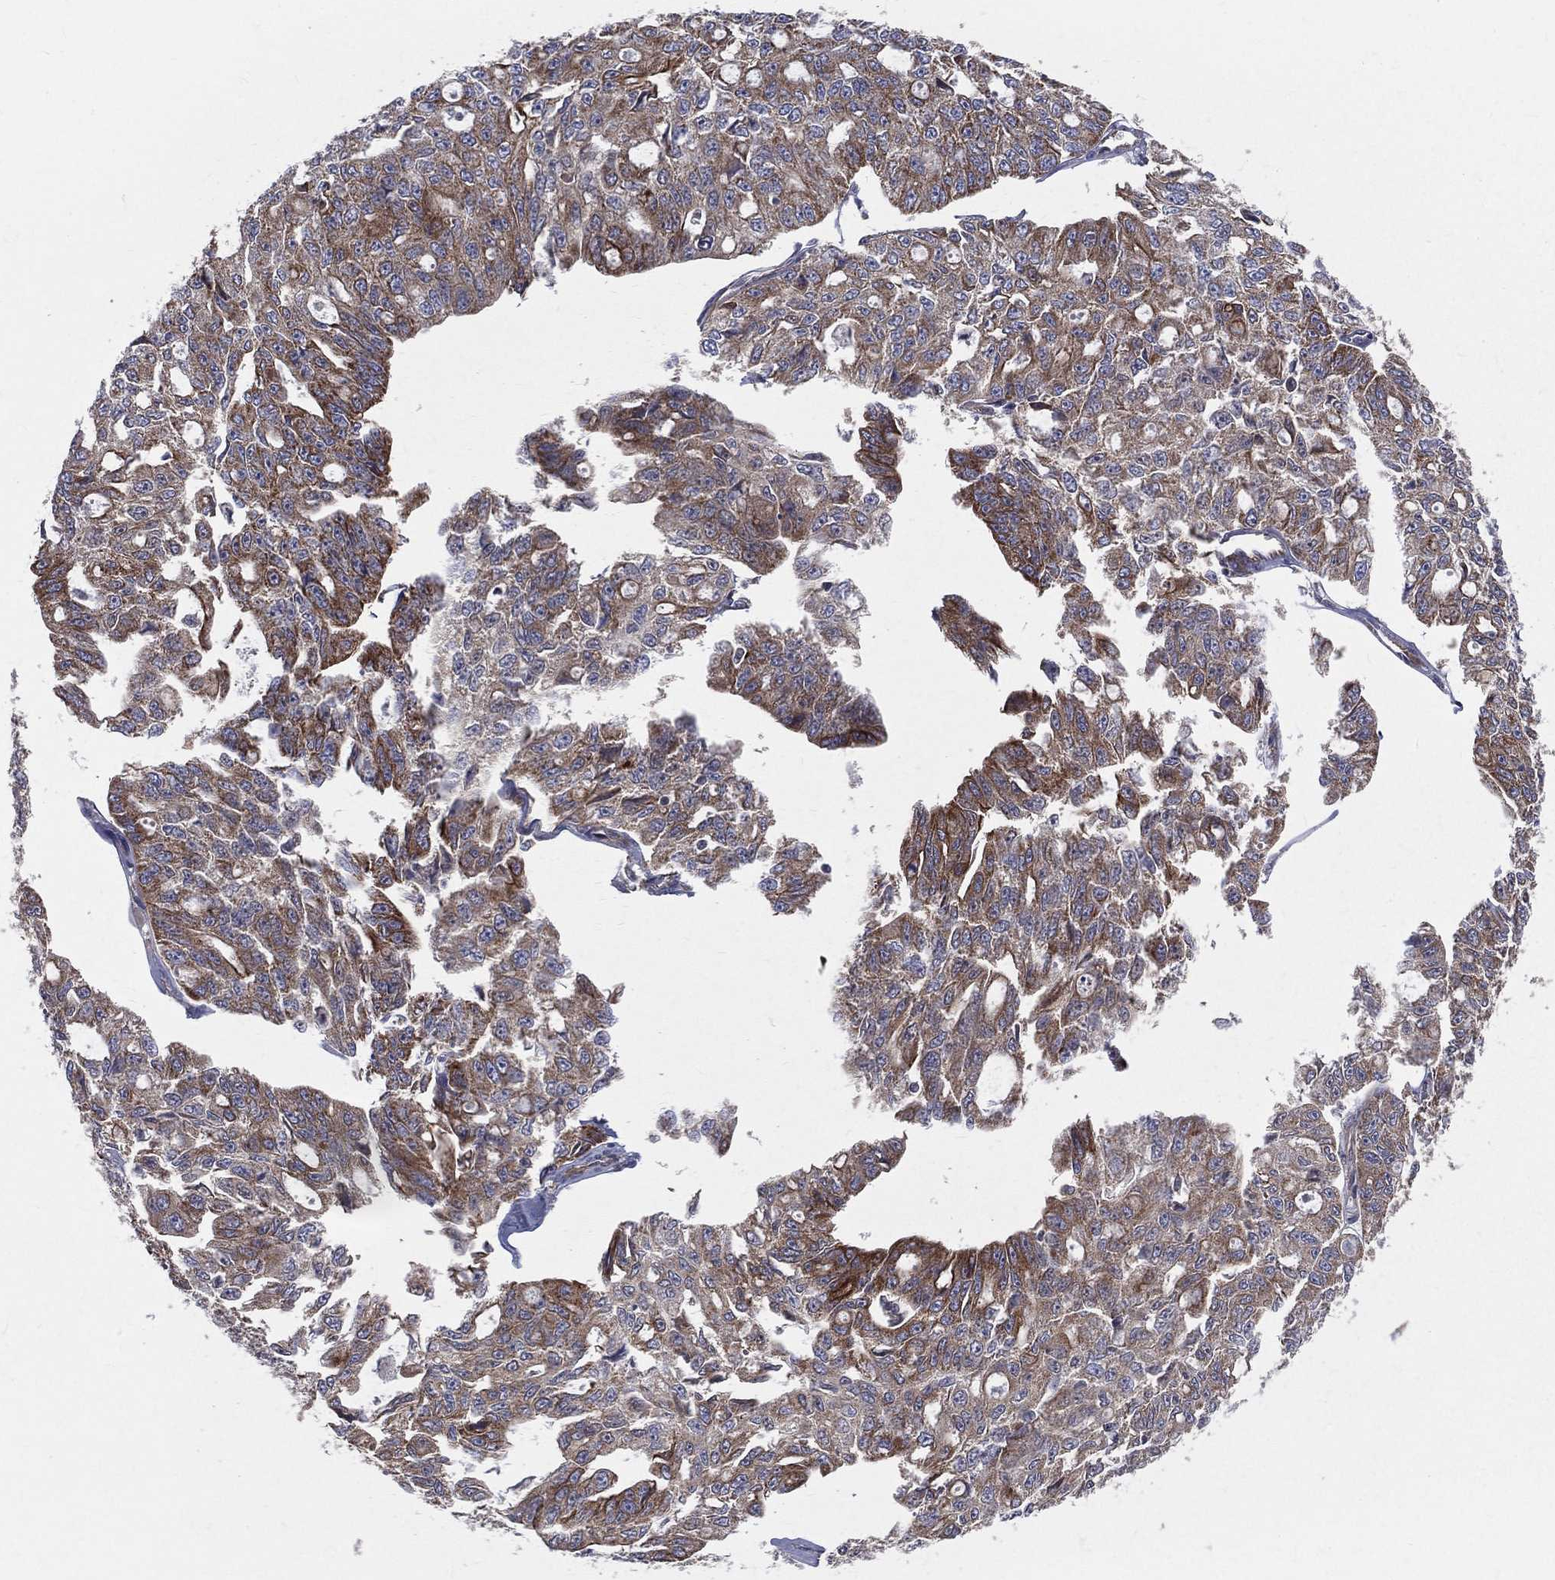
{"staining": {"intensity": "moderate", "quantity": "25%-75%", "location": "cytoplasmic/membranous"}, "tissue": "ovarian cancer", "cell_type": "Tumor cells", "image_type": "cancer", "snomed": [{"axis": "morphology", "description": "Carcinoma, endometroid"}, {"axis": "topography", "description": "Ovary"}], "caption": "This photomicrograph reveals immunohistochemistry (IHC) staining of ovarian cancer, with medium moderate cytoplasmic/membranous staining in approximately 25%-75% of tumor cells.", "gene": "MIX23", "patient": {"sex": "female", "age": 65}}